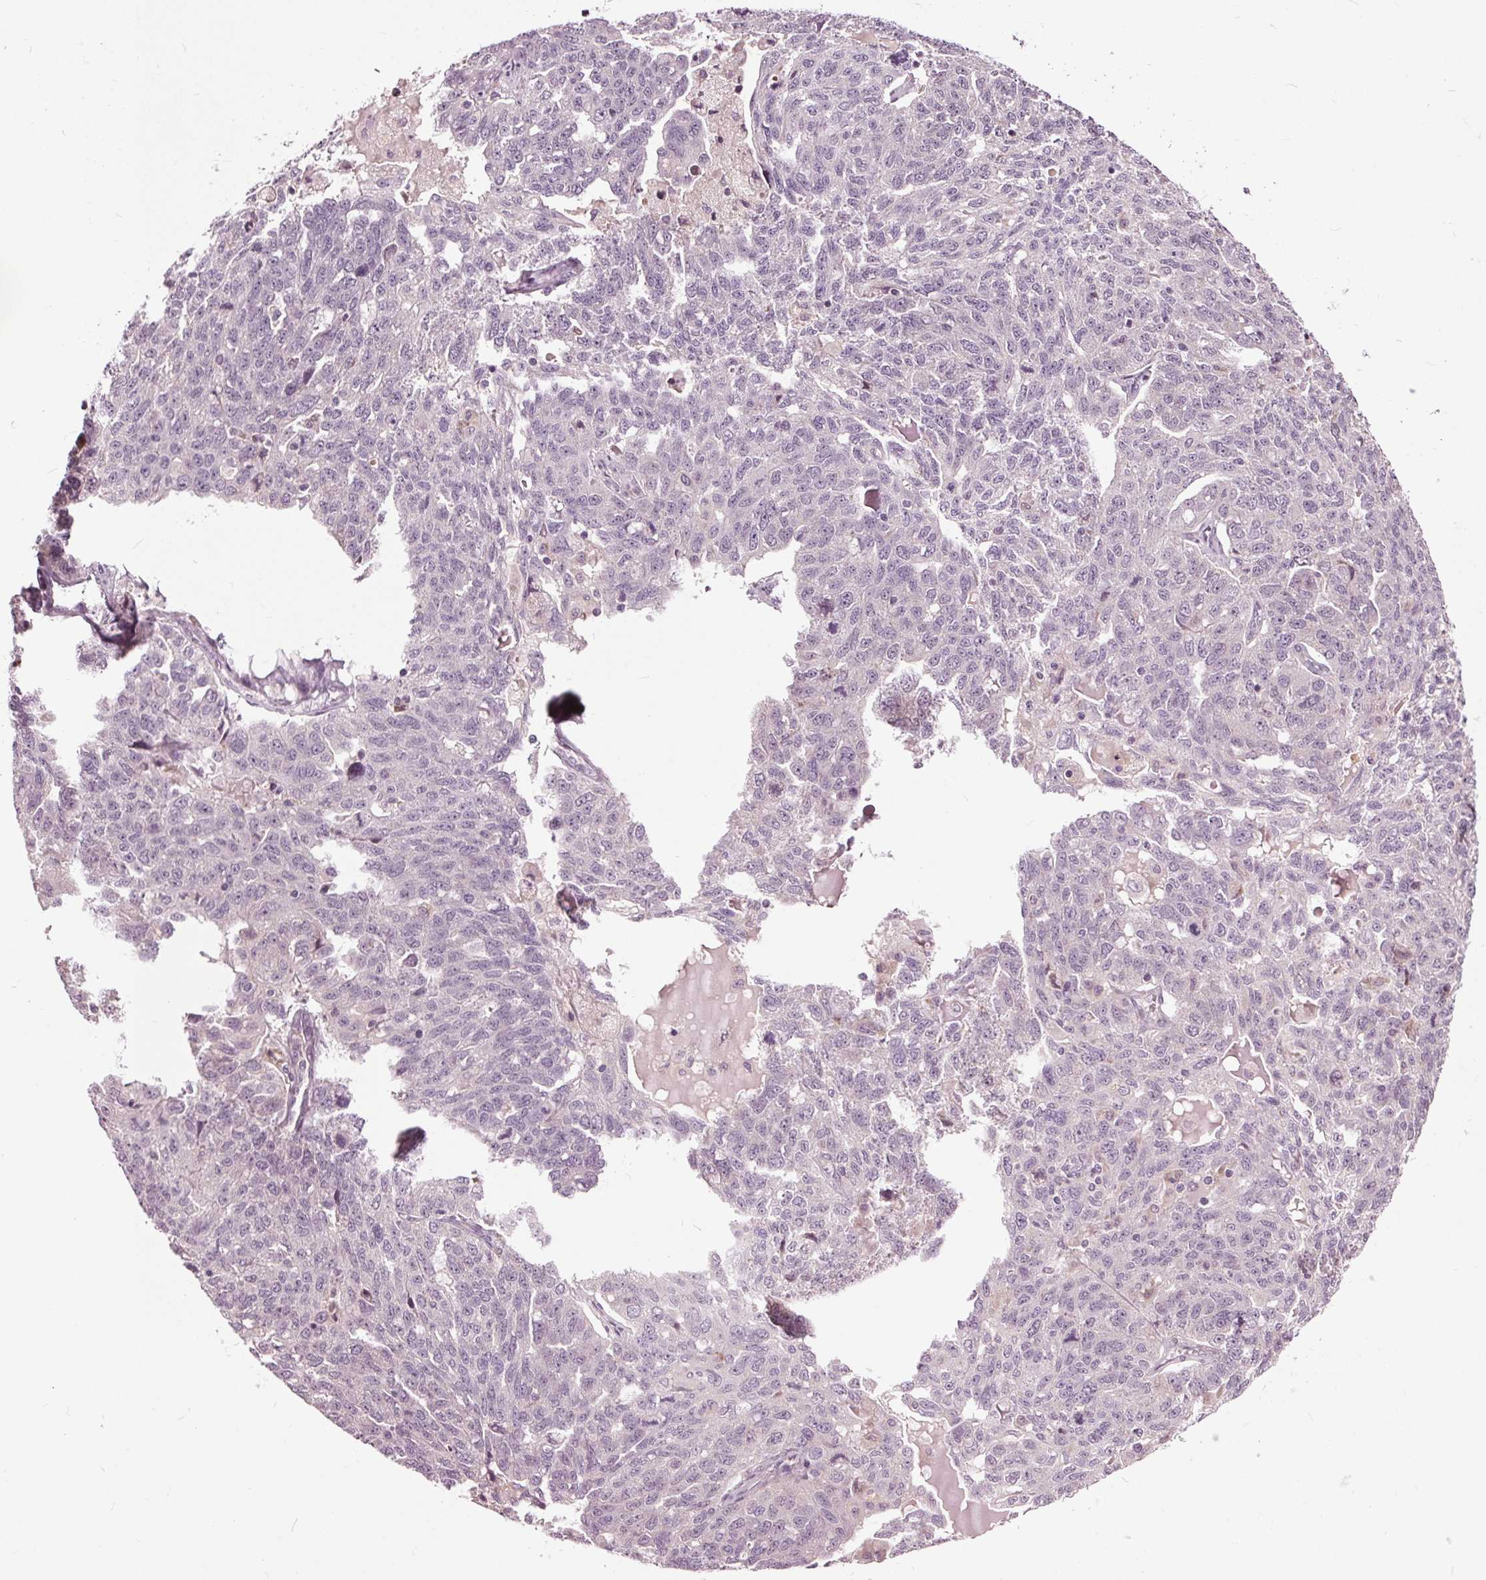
{"staining": {"intensity": "negative", "quantity": "none", "location": "none"}, "tissue": "ovarian cancer", "cell_type": "Tumor cells", "image_type": "cancer", "snomed": [{"axis": "morphology", "description": "Cystadenocarcinoma, serous, NOS"}, {"axis": "topography", "description": "Ovary"}], "caption": "Immunohistochemical staining of human ovarian serous cystadenocarcinoma shows no significant expression in tumor cells.", "gene": "HAUS5", "patient": {"sex": "female", "age": 71}}